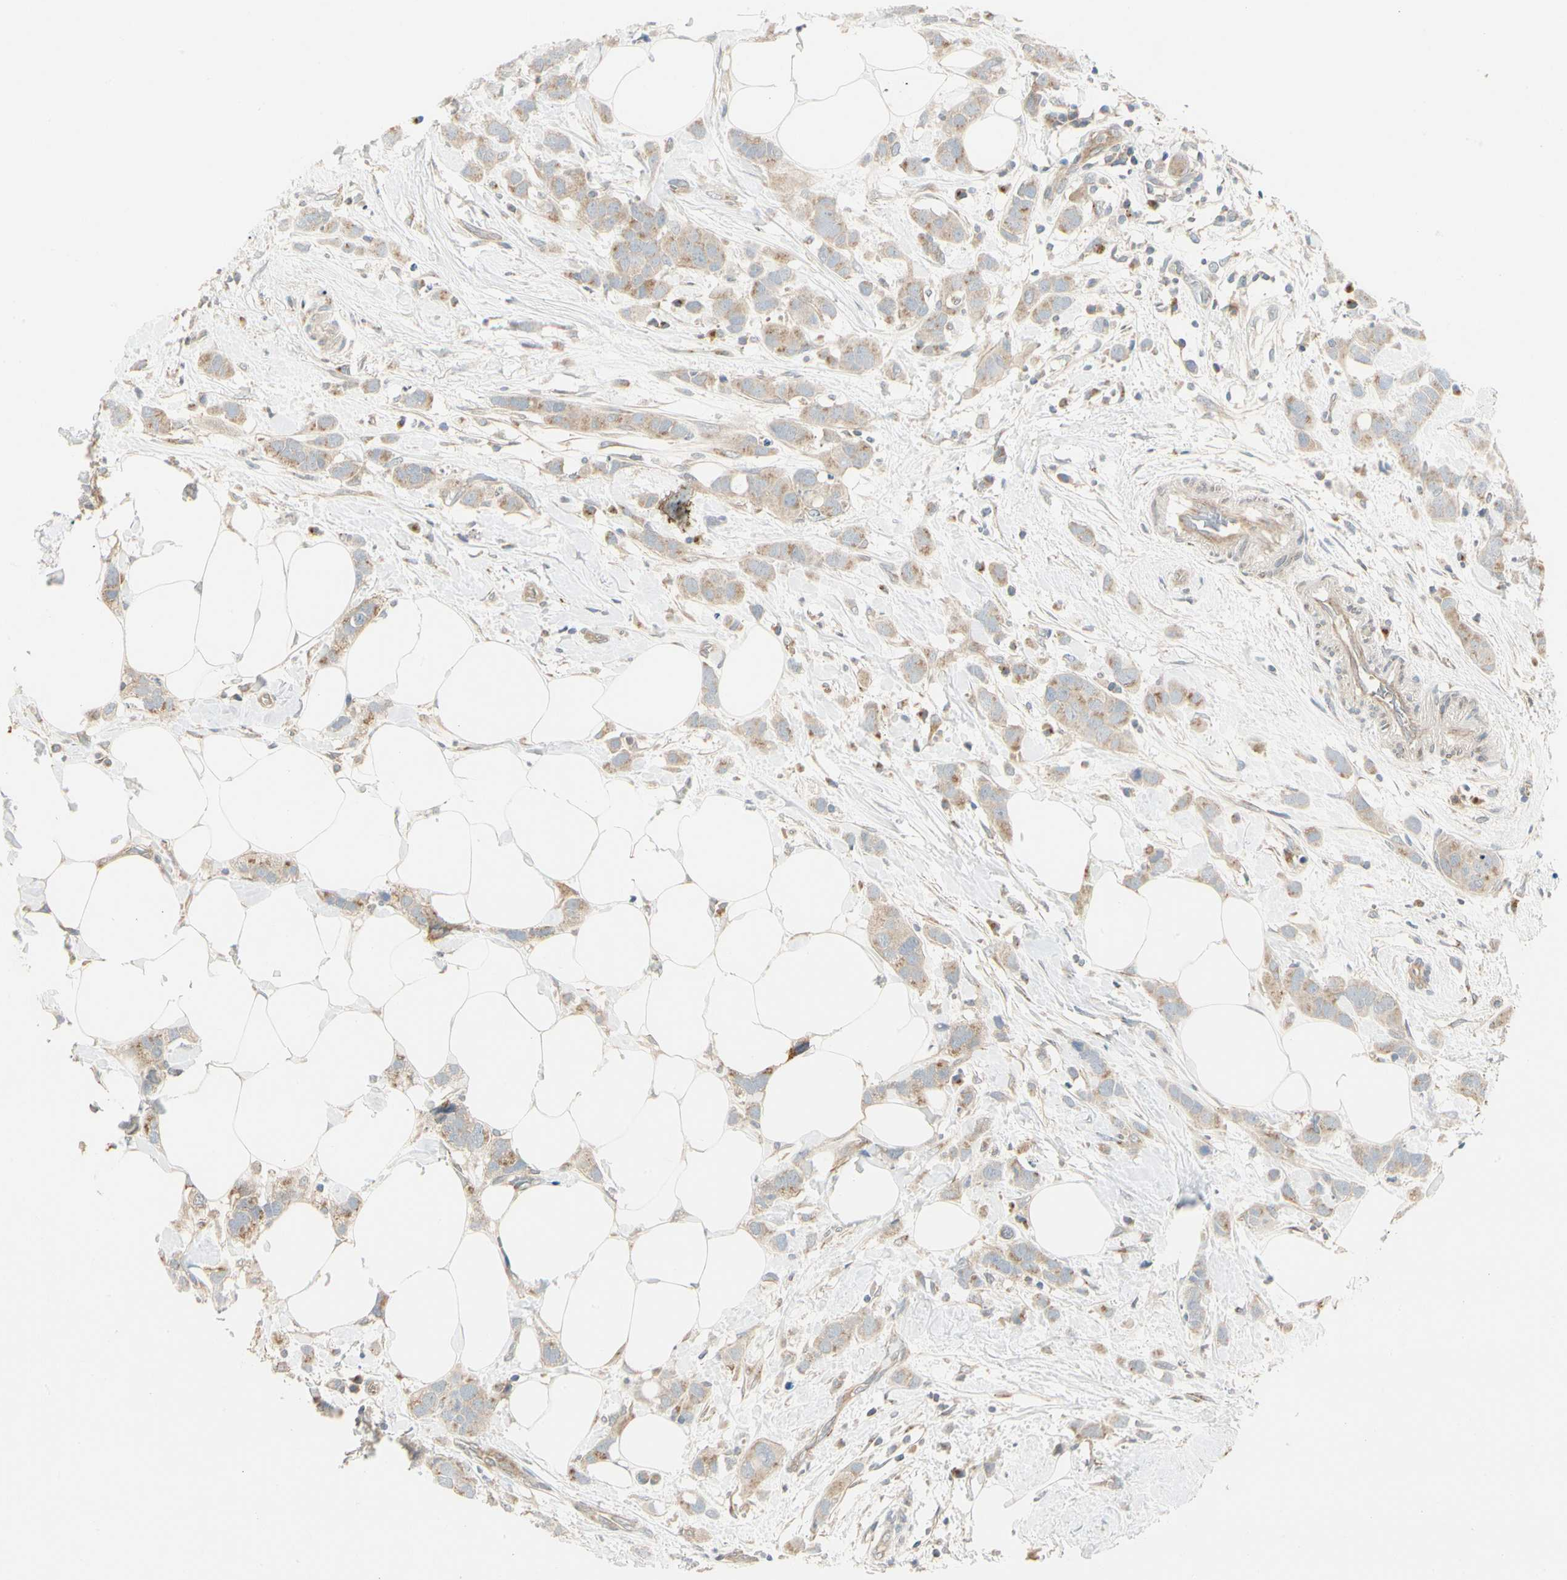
{"staining": {"intensity": "moderate", "quantity": ">75%", "location": "cytoplasmic/membranous"}, "tissue": "breast cancer", "cell_type": "Tumor cells", "image_type": "cancer", "snomed": [{"axis": "morphology", "description": "Normal tissue, NOS"}, {"axis": "morphology", "description": "Duct carcinoma"}, {"axis": "topography", "description": "Breast"}], "caption": "Immunohistochemical staining of human breast infiltrating ductal carcinoma reveals moderate cytoplasmic/membranous protein staining in approximately >75% of tumor cells.", "gene": "ABCA3", "patient": {"sex": "female", "age": 50}}